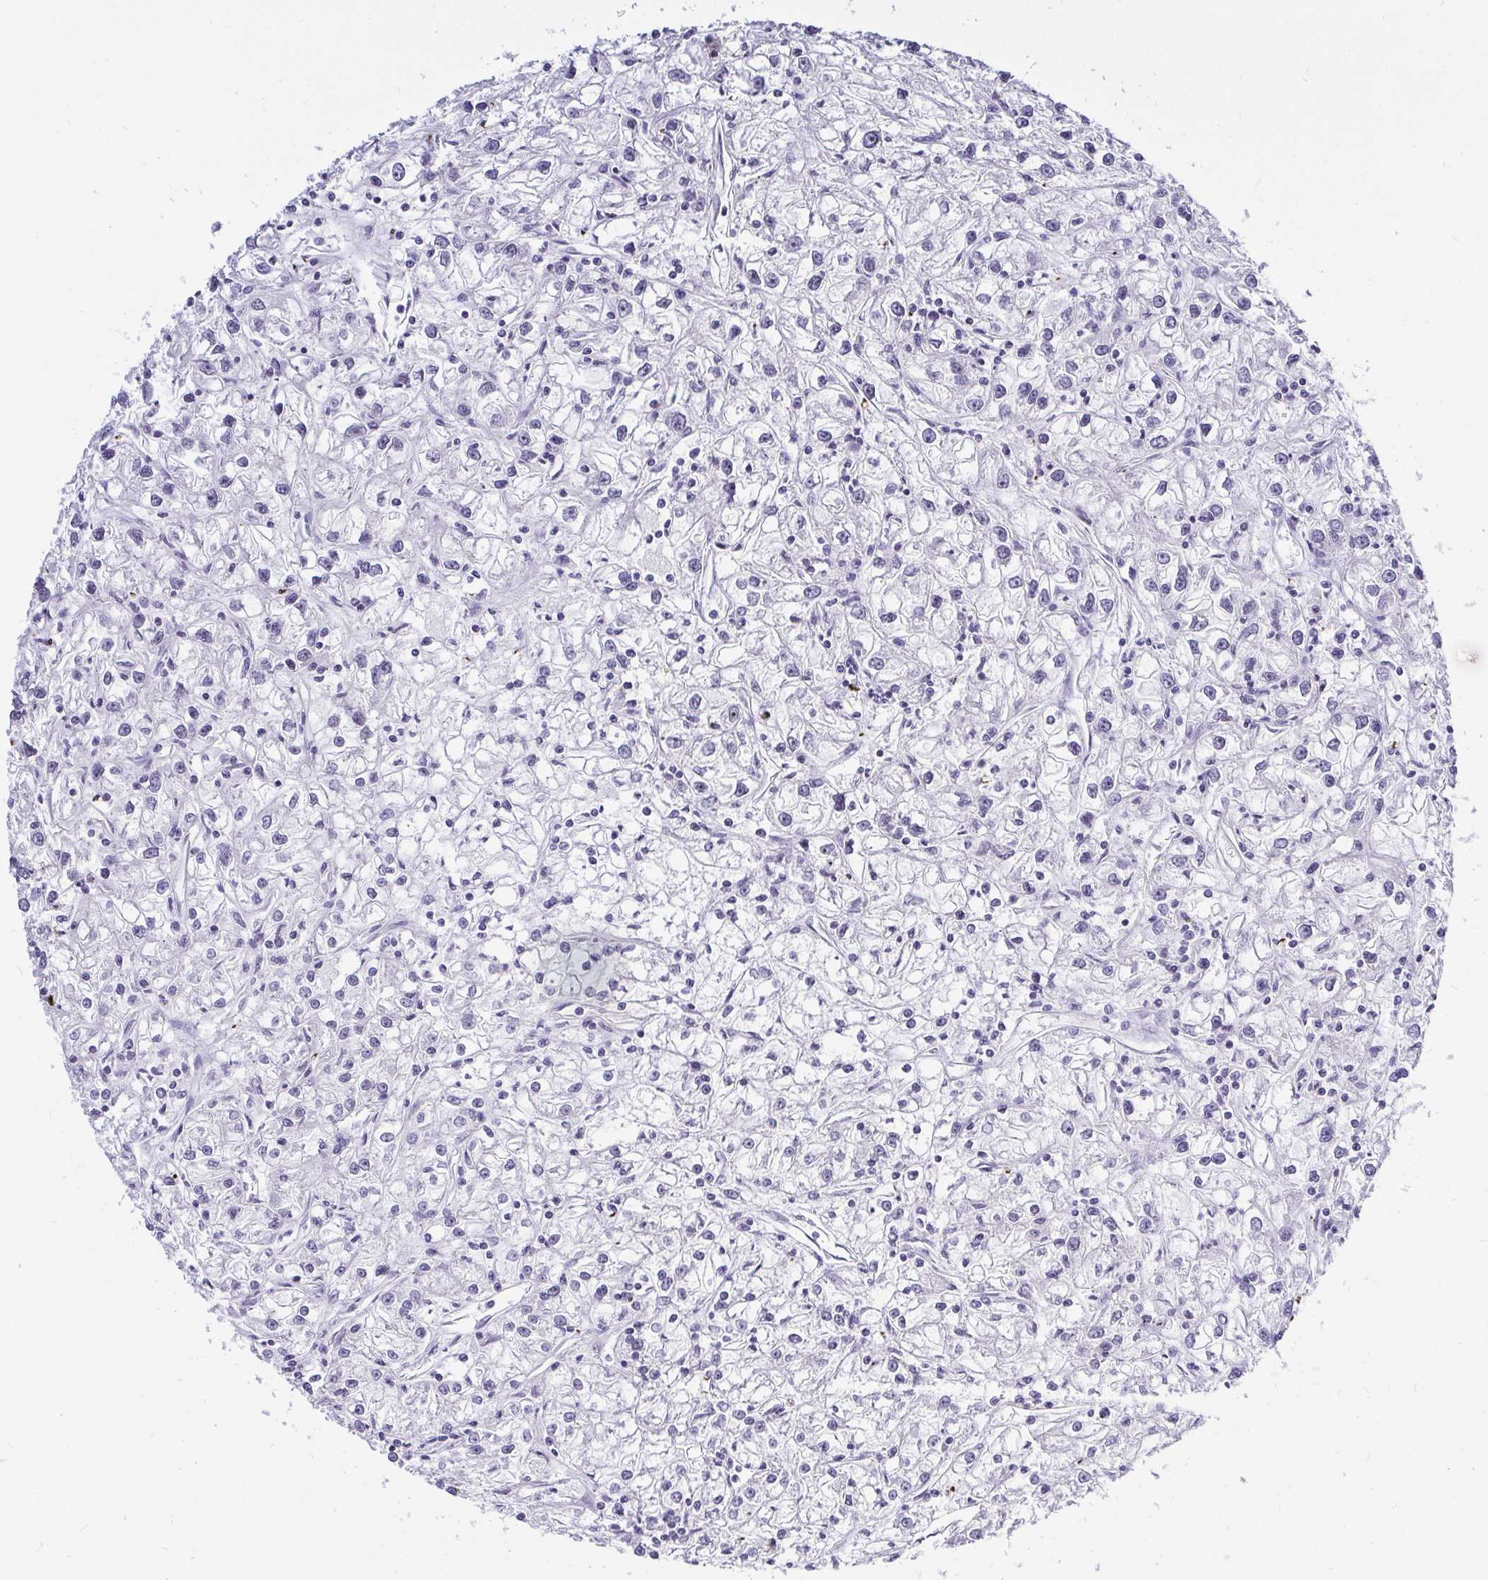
{"staining": {"intensity": "negative", "quantity": "none", "location": "none"}, "tissue": "renal cancer", "cell_type": "Tumor cells", "image_type": "cancer", "snomed": [{"axis": "morphology", "description": "Adenocarcinoma, NOS"}, {"axis": "topography", "description": "Kidney"}], "caption": "IHC image of neoplastic tissue: adenocarcinoma (renal) stained with DAB (3,3'-diaminobenzidine) displays no significant protein positivity in tumor cells. (Stains: DAB (3,3'-diaminobenzidine) immunohistochemistry with hematoxylin counter stain, Microscopy: brightfield microscopy at high magnification).", "gene": "ZNF860", "patient": {"sex": "female", "age": 59}}